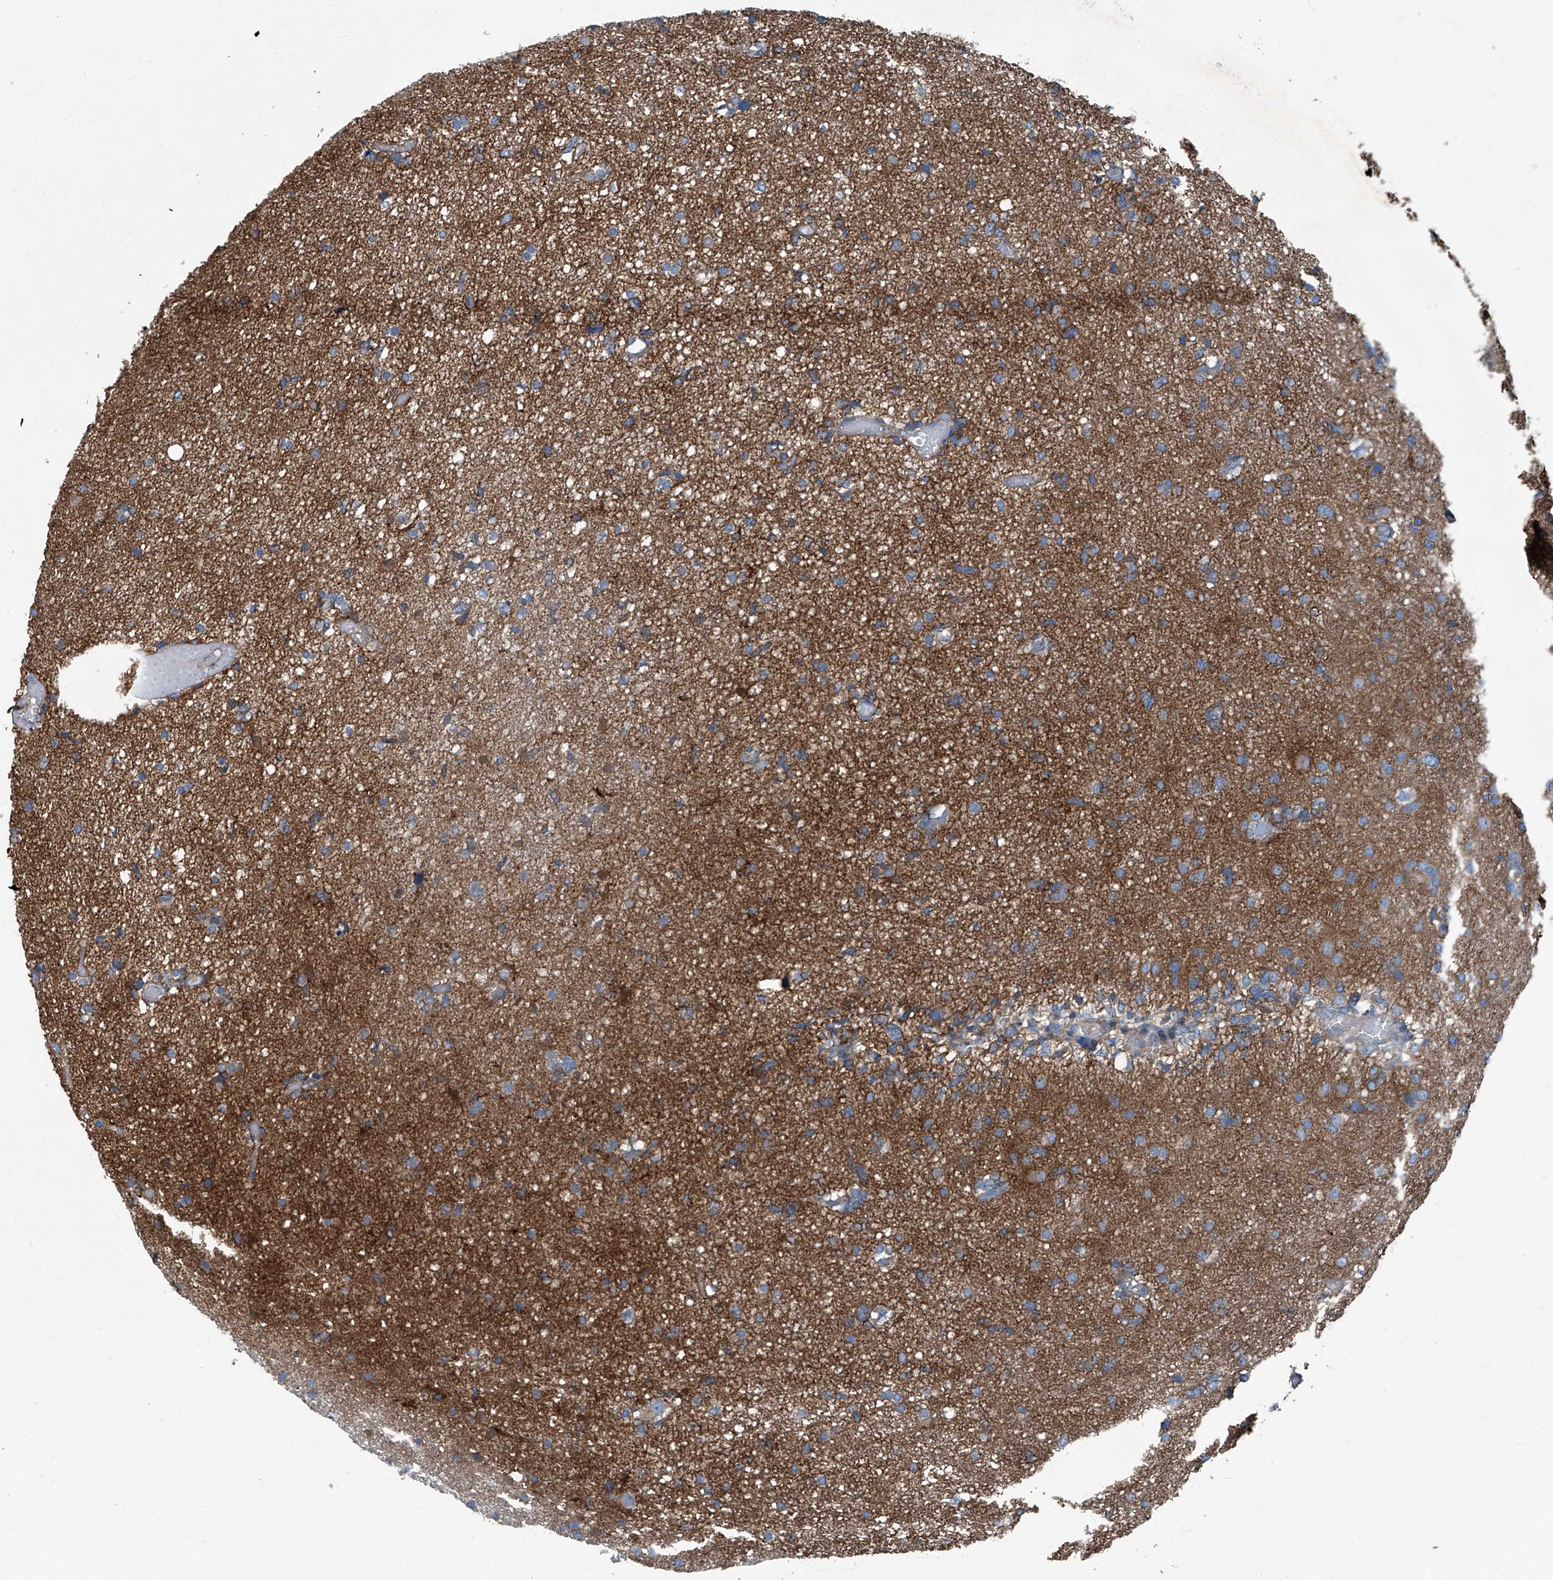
{"staining": {"intensity": "moderate", "quantity": "<25%", "location": "cytoplasmic/membranous"}, "tissue": "glioma", "cell_type": "Tumor cells", "image_type": "cancer", "snomed": [{"axis": "morphology", "description": "Glioma, malignant, High grade"}, {"axis": "topography", "description": "Brain"}], "caption": "High-grade glioma (malignant) stained with a protein marker shows moderate staining in tumor cells.", "gene": "SEPTIN7", "patient": {"sex": "female", "age": 59}}